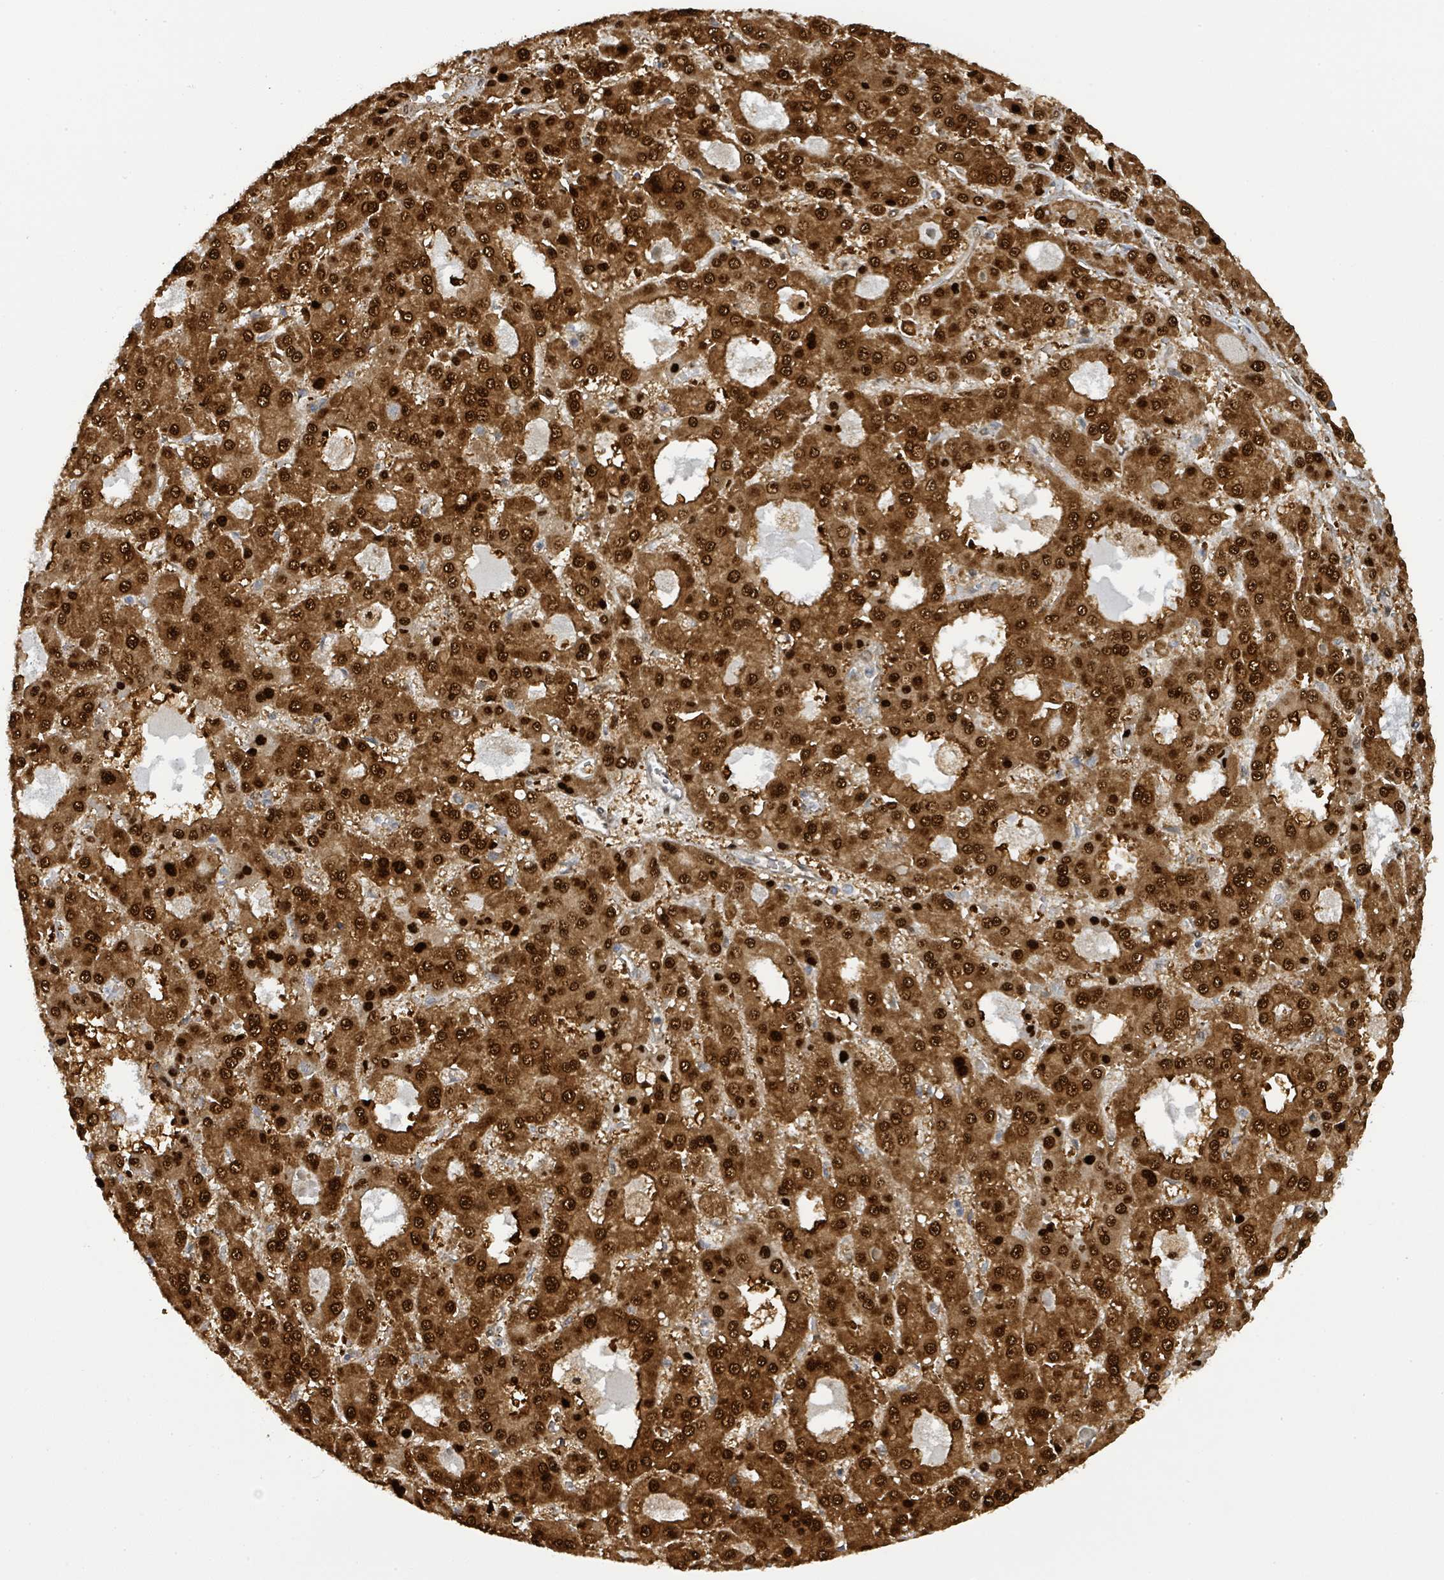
{"staining": {"intensity": "strong", "quantity": ">75%", "location": "cytoplasmic/membranous,nuclear"}, "tissue": "liver cancer", "cell_type": "Tumor cells", "image_type": "cancer", "snomed": [{"axis": "morphology", "description": "Carcinoma, Hepatocellular, NOS"}, {"axis": "topography", "description": "Liver"}], "caption": "Hepatocellular carcinoma (liver) stained for a protein shows strong cytoplasmic/membranous and nuclear positivity in tumor cells. (brown staining indicates protein expression, while blue staining denotes nuclei).", "gene": "PSMB7", "patient": {"sex": "male", "age": 70}}